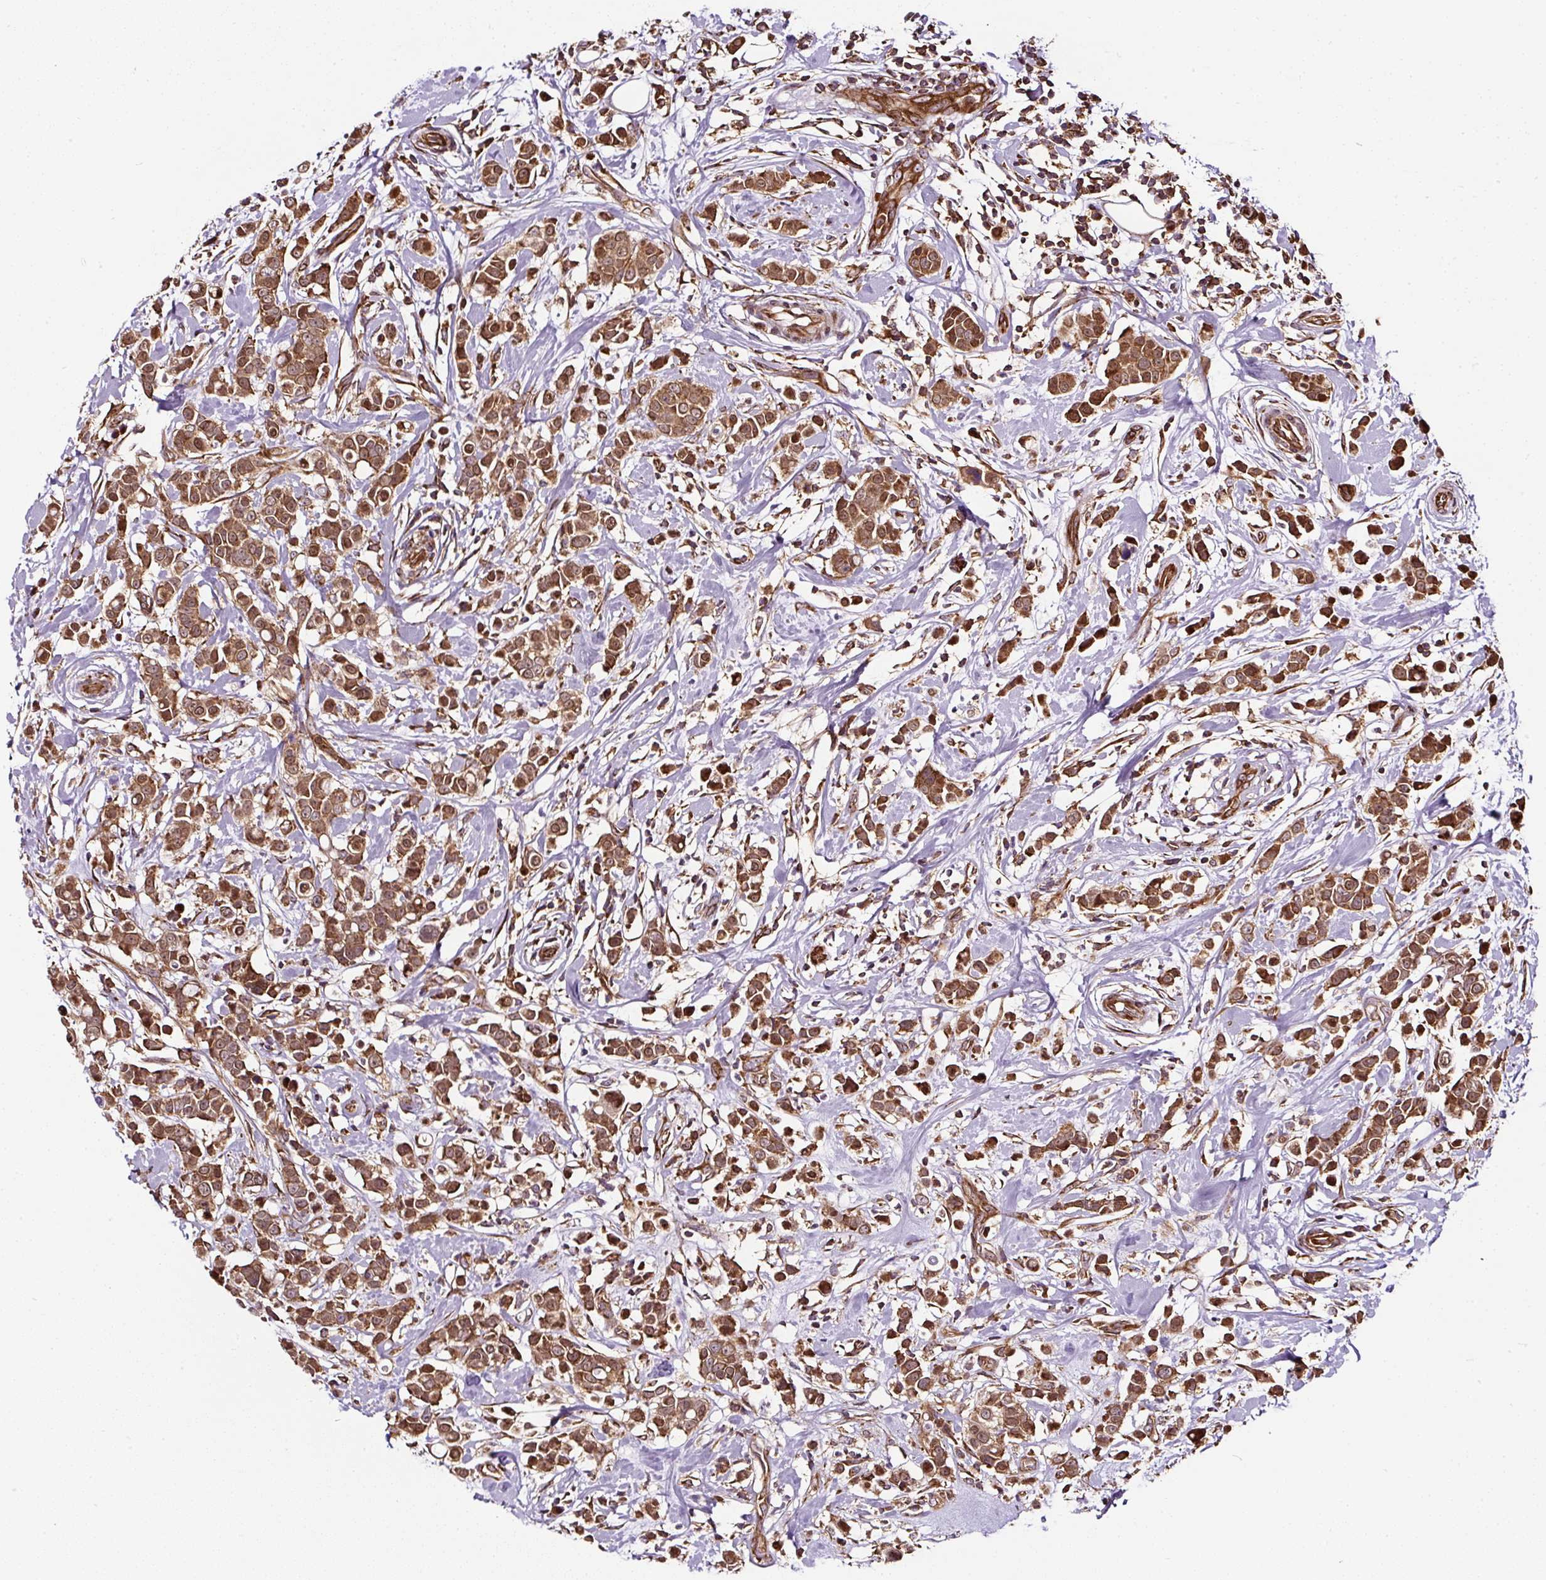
{"staining": {"intensity": "moderate", "quantity": ">75%", "location": "cytoplasmic/membranous,nuclear"}, "tissue": "breast cancer", "cell_type": "Tumor cells", "image_type": "cancer", "snomed": [{"axis": "morphology", "description": "Duct carcinoma"}, {"axis": "topography", "description": "Breast"}], "caption": "The immunohistochemical stain highlights moderate cytoplasmic/membranous and nuclear expression in tumor cells of breast cancer tissue.", "gene": "KDM4E", "patient": {"sex": "female", "age": 27}}